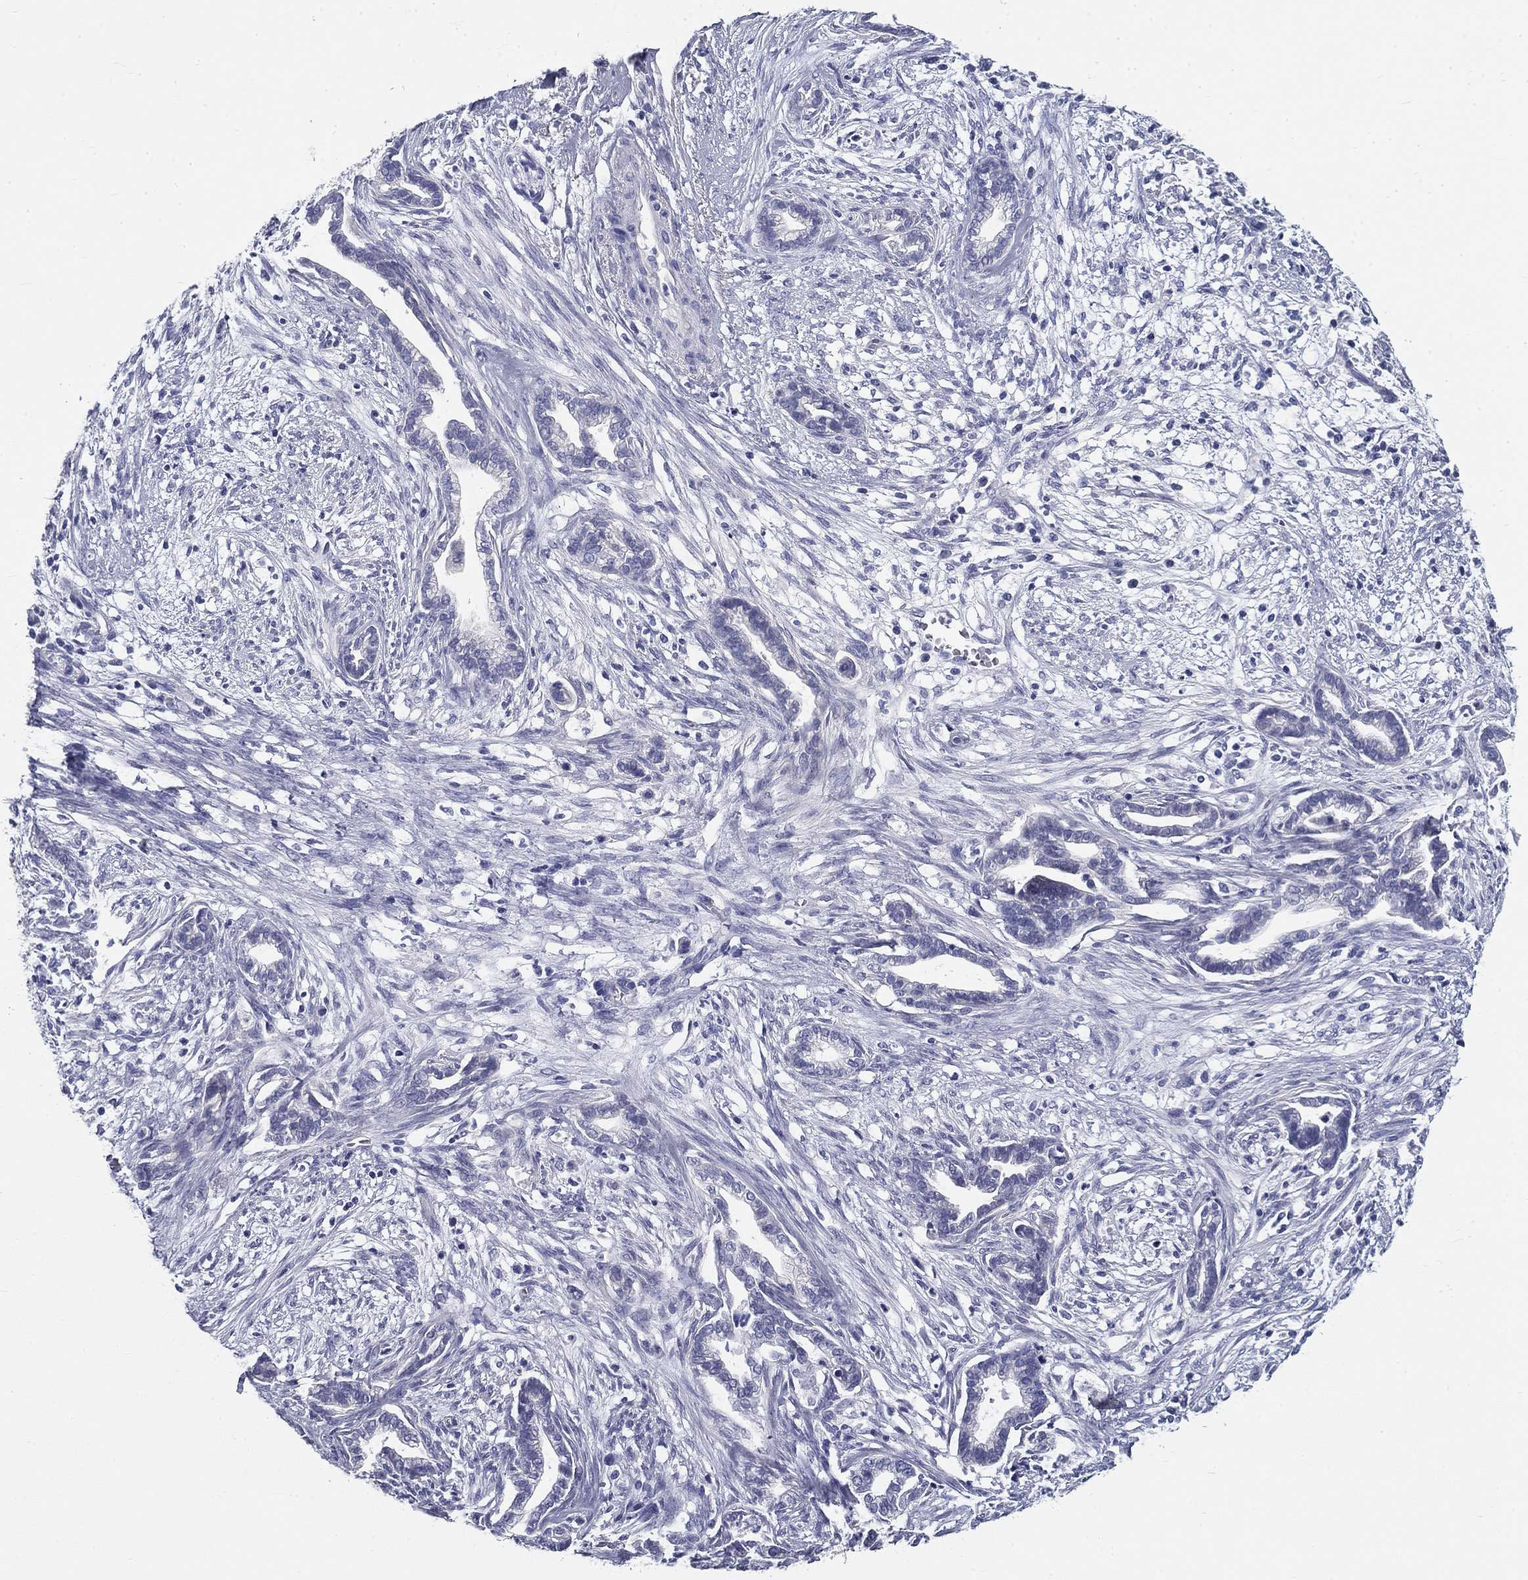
{"staining": {"intensity": "negative", "quantity": "none", "location": "none"}, "tissue": "cervical cancer", "cell_type": "Tumor cells", "image_type": "cancer", "snomed": [{"axis": "morphology", "description": "Adenocarcinoma, NOS"}, {"axis": "topography", "description": "Cervix"}], "caption": "Cervical adenocarcinoma stained for a protein using immunohistochemistry reveals no expression tumor cells.", "gene": "GALNTL5", "patient": {"sex": "female", "age": 62}}